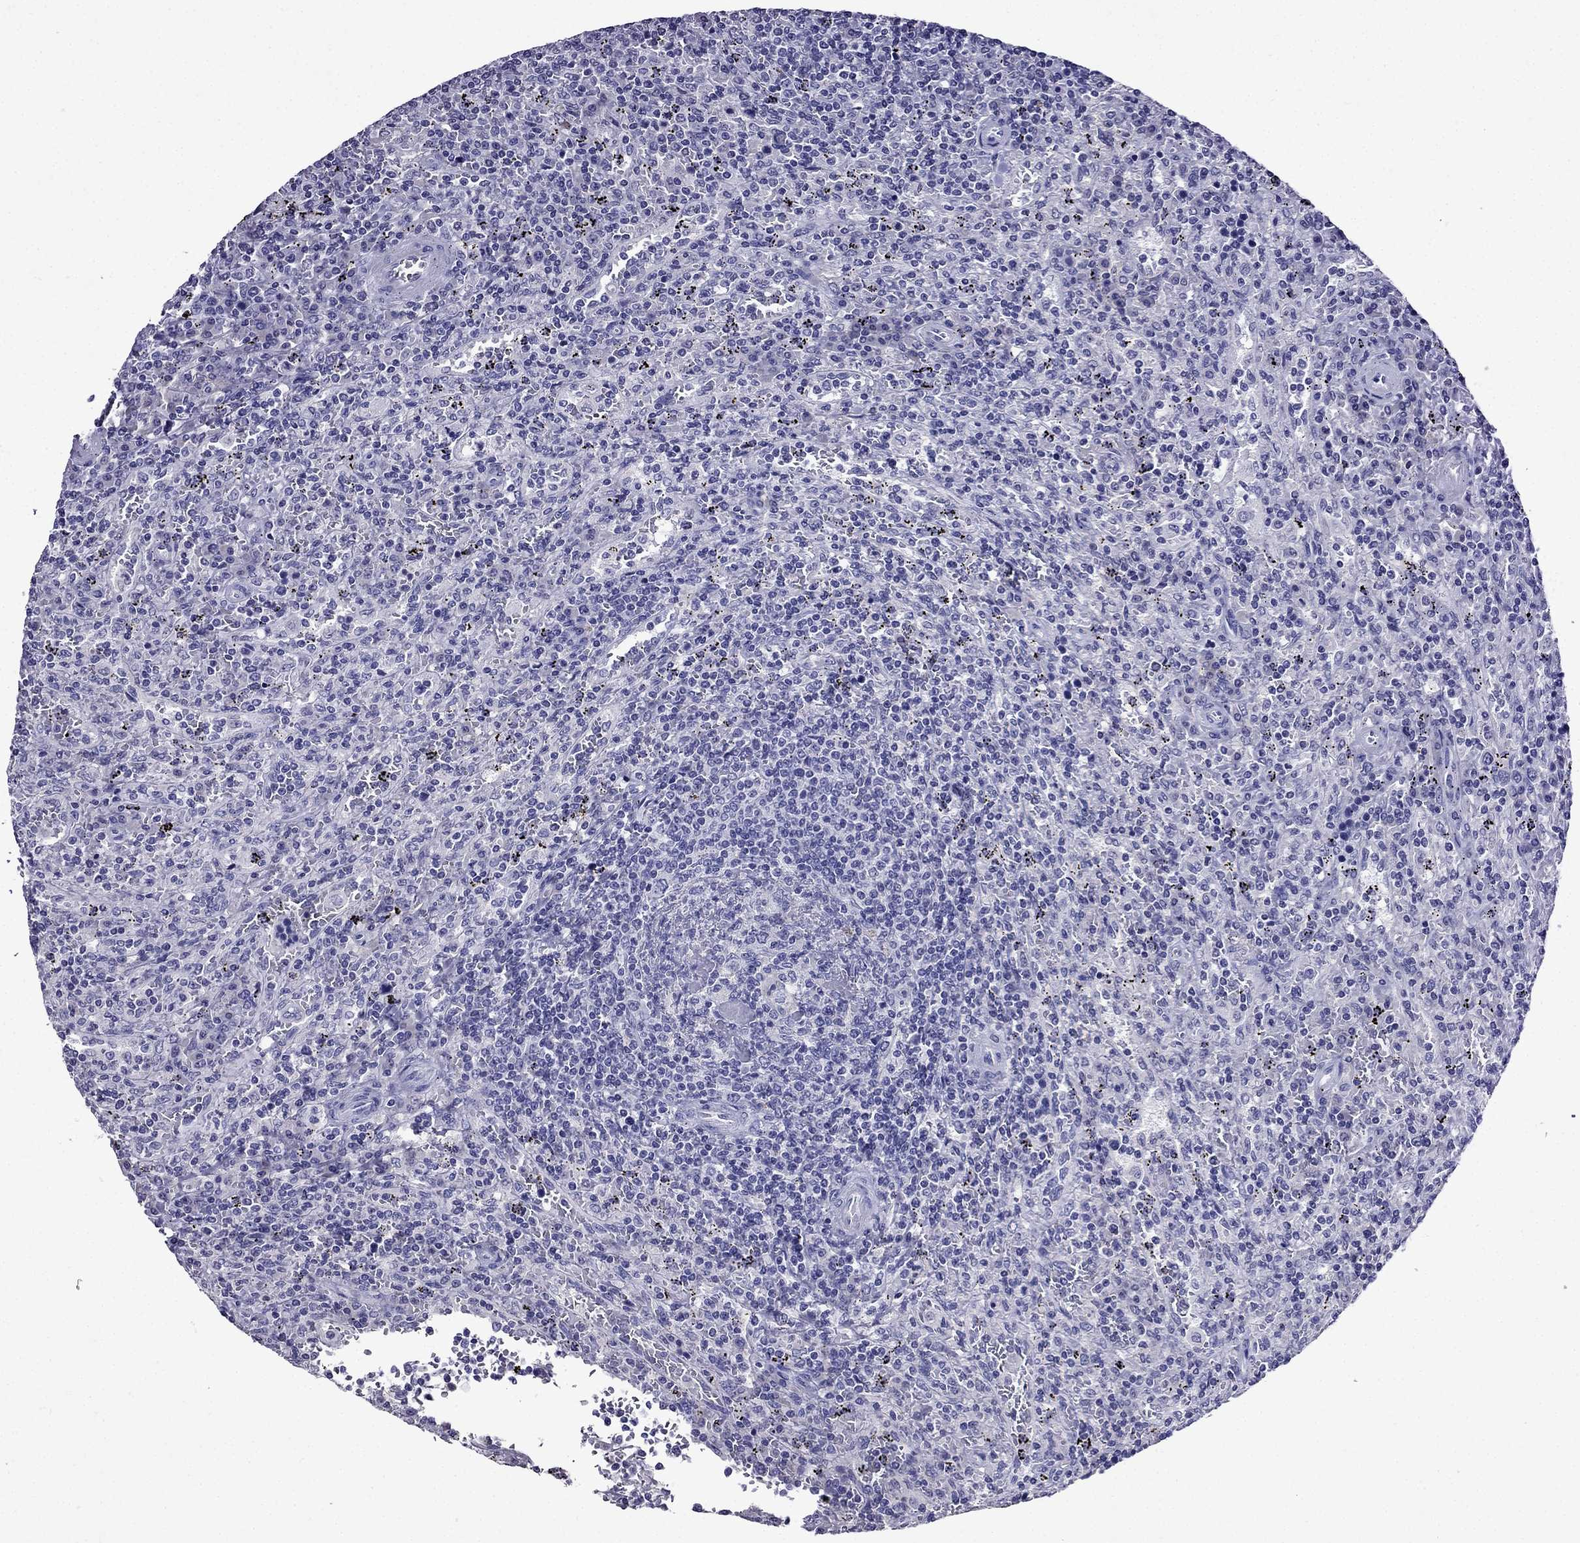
{"staining": {"intensity": "negative", "quantity": "none", "location": "none"}, "tissue": "lymphoma", "cell_type": "Tumor cells", "image_type": "cancer", "snomed": [{"axis": "morphology", "description": "Malignant lymphoma, non-Hodgkin's type, Low grade"}, {"axis": "topography", "description": "Spleen"}], "caption": "IHC histopathology image of low-grade malignant lymphoma, non-Hodgkin's type stained for a protein (brown), which demonstrates no positivity in tumor cells.", "gene": "DNAH17", "patient": {"sex": "male", "age": 62}}